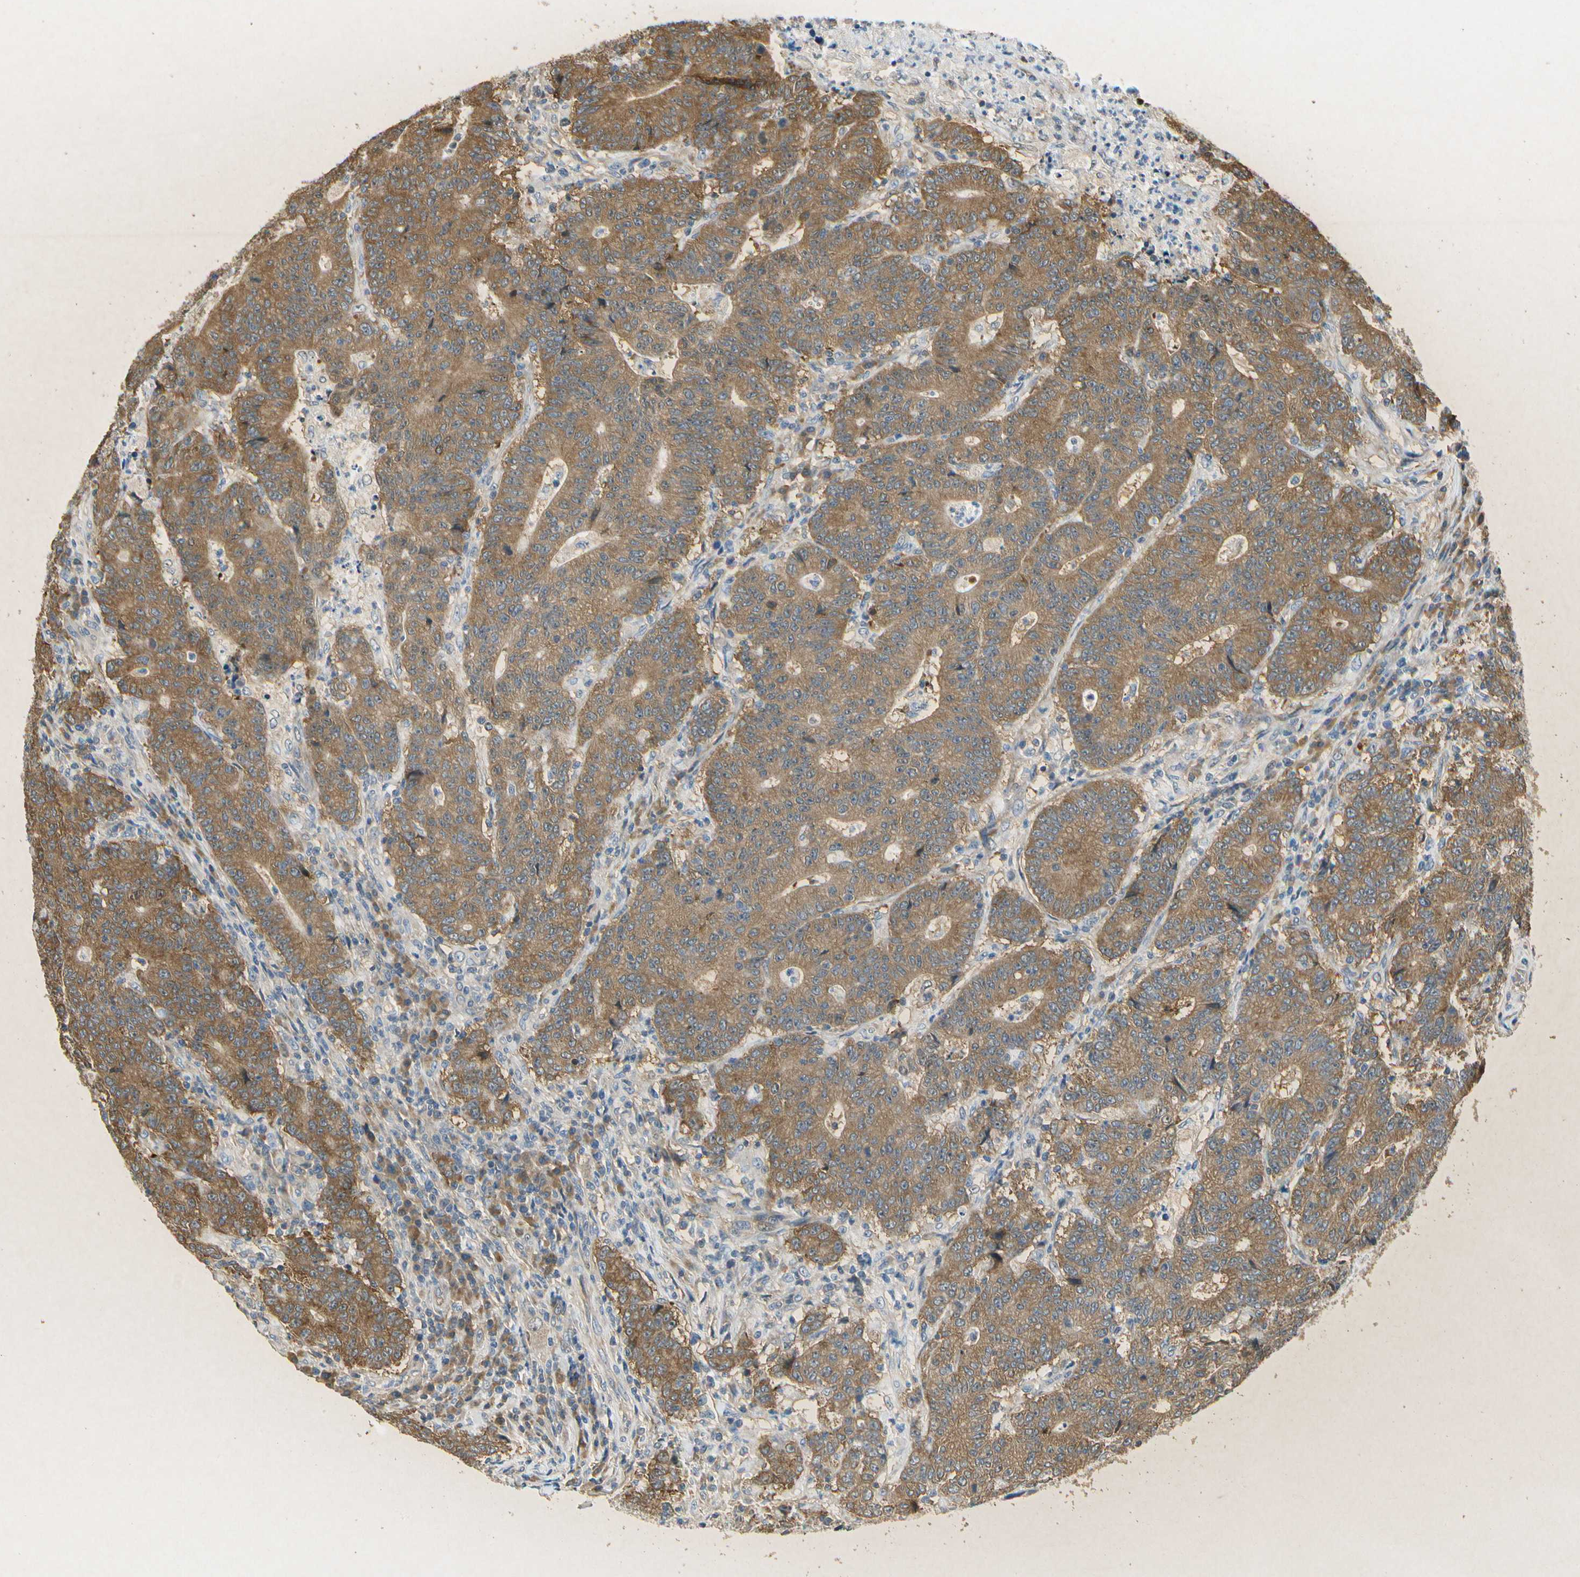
{"staining": {"intensity": "moderate", "quantity": ">75%", "location": "cytoplasmic/membranous"}, "tissue": "colorectal cancer", "cell_type": "Tumor cells", "image_type": "cancer", "snomed": [{"axis": "morphology", "description": "Normal tissue, NOS"}, {"axis": "morphology", "description": "Adenocarcinoma, NOS"}, {"axis": "topography", "description": "Colon"}], "caption": "Moderate cytoplasmic/membranous expression is seen in approximately >75% of tumor cells in adenocarcinoma (colorectal).", "gene": "EIF1AX", "patient": {"sex": "female", "age": 75}}